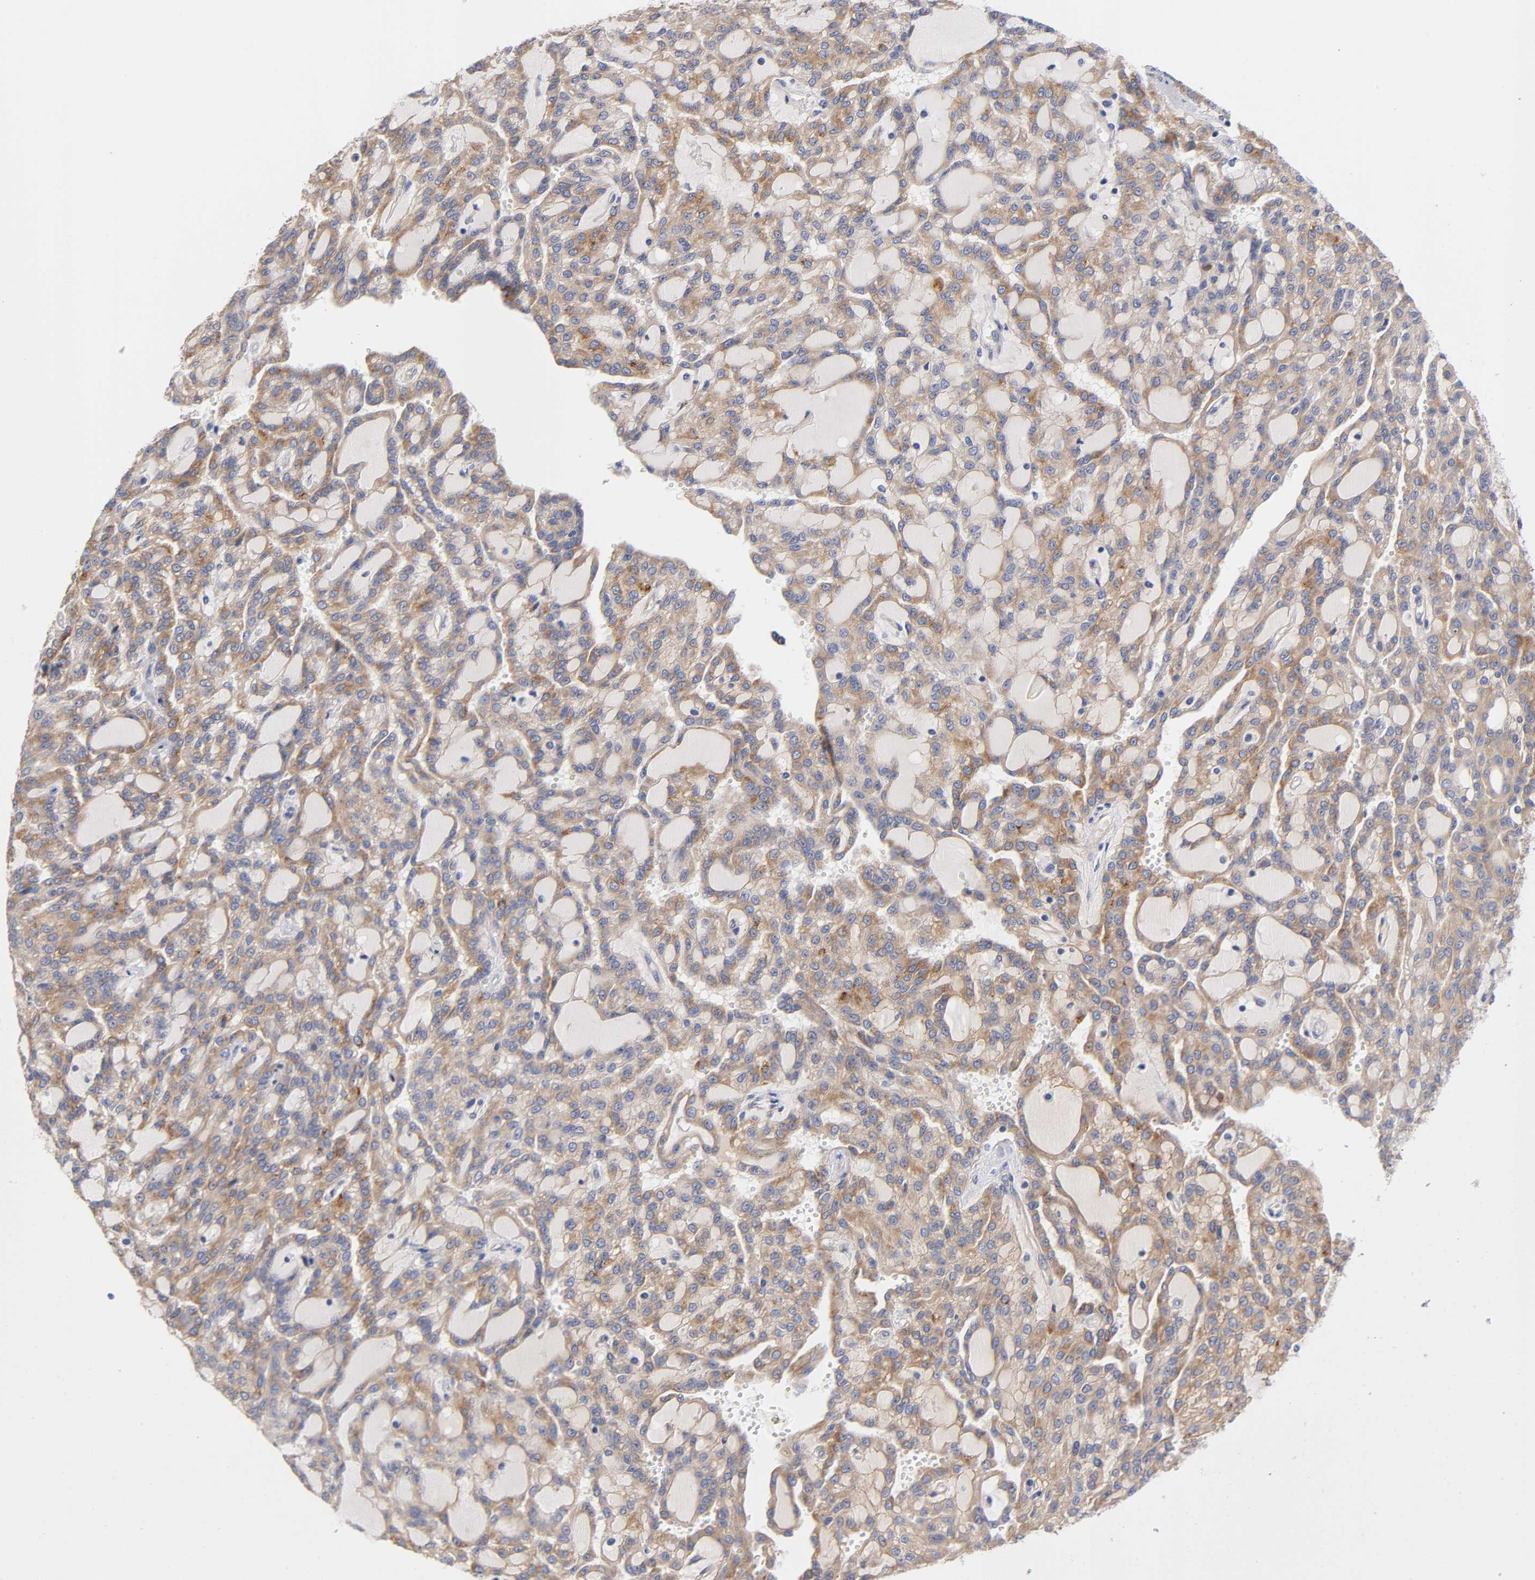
{"staining": {"intensity": "moderate", "quantity": ">75%", "location": "cytoplasmic/membranous"}, "tissue": "renal cancer", "cell_type": "Tumor cells", "image_type": "cancer", "snomed": [{"axis": "morphology", "description": "Adenocarcinoma, NOS"}, {"axis": "topography", "description": "Kidney"}], "caption": "High-magnification brightfield microscopy of renal cancer (adenocarcinoma) stained with DAB (3,3'-diaminobenzidine) (brown) and counterstained with hematoxylin (blue). tumor cells exhibit moderate cytoplasmic/membranous staining is identified in about>75% of cells.", "gene": "LAMB1", "patient": {"sex": "male", "age": 63}}